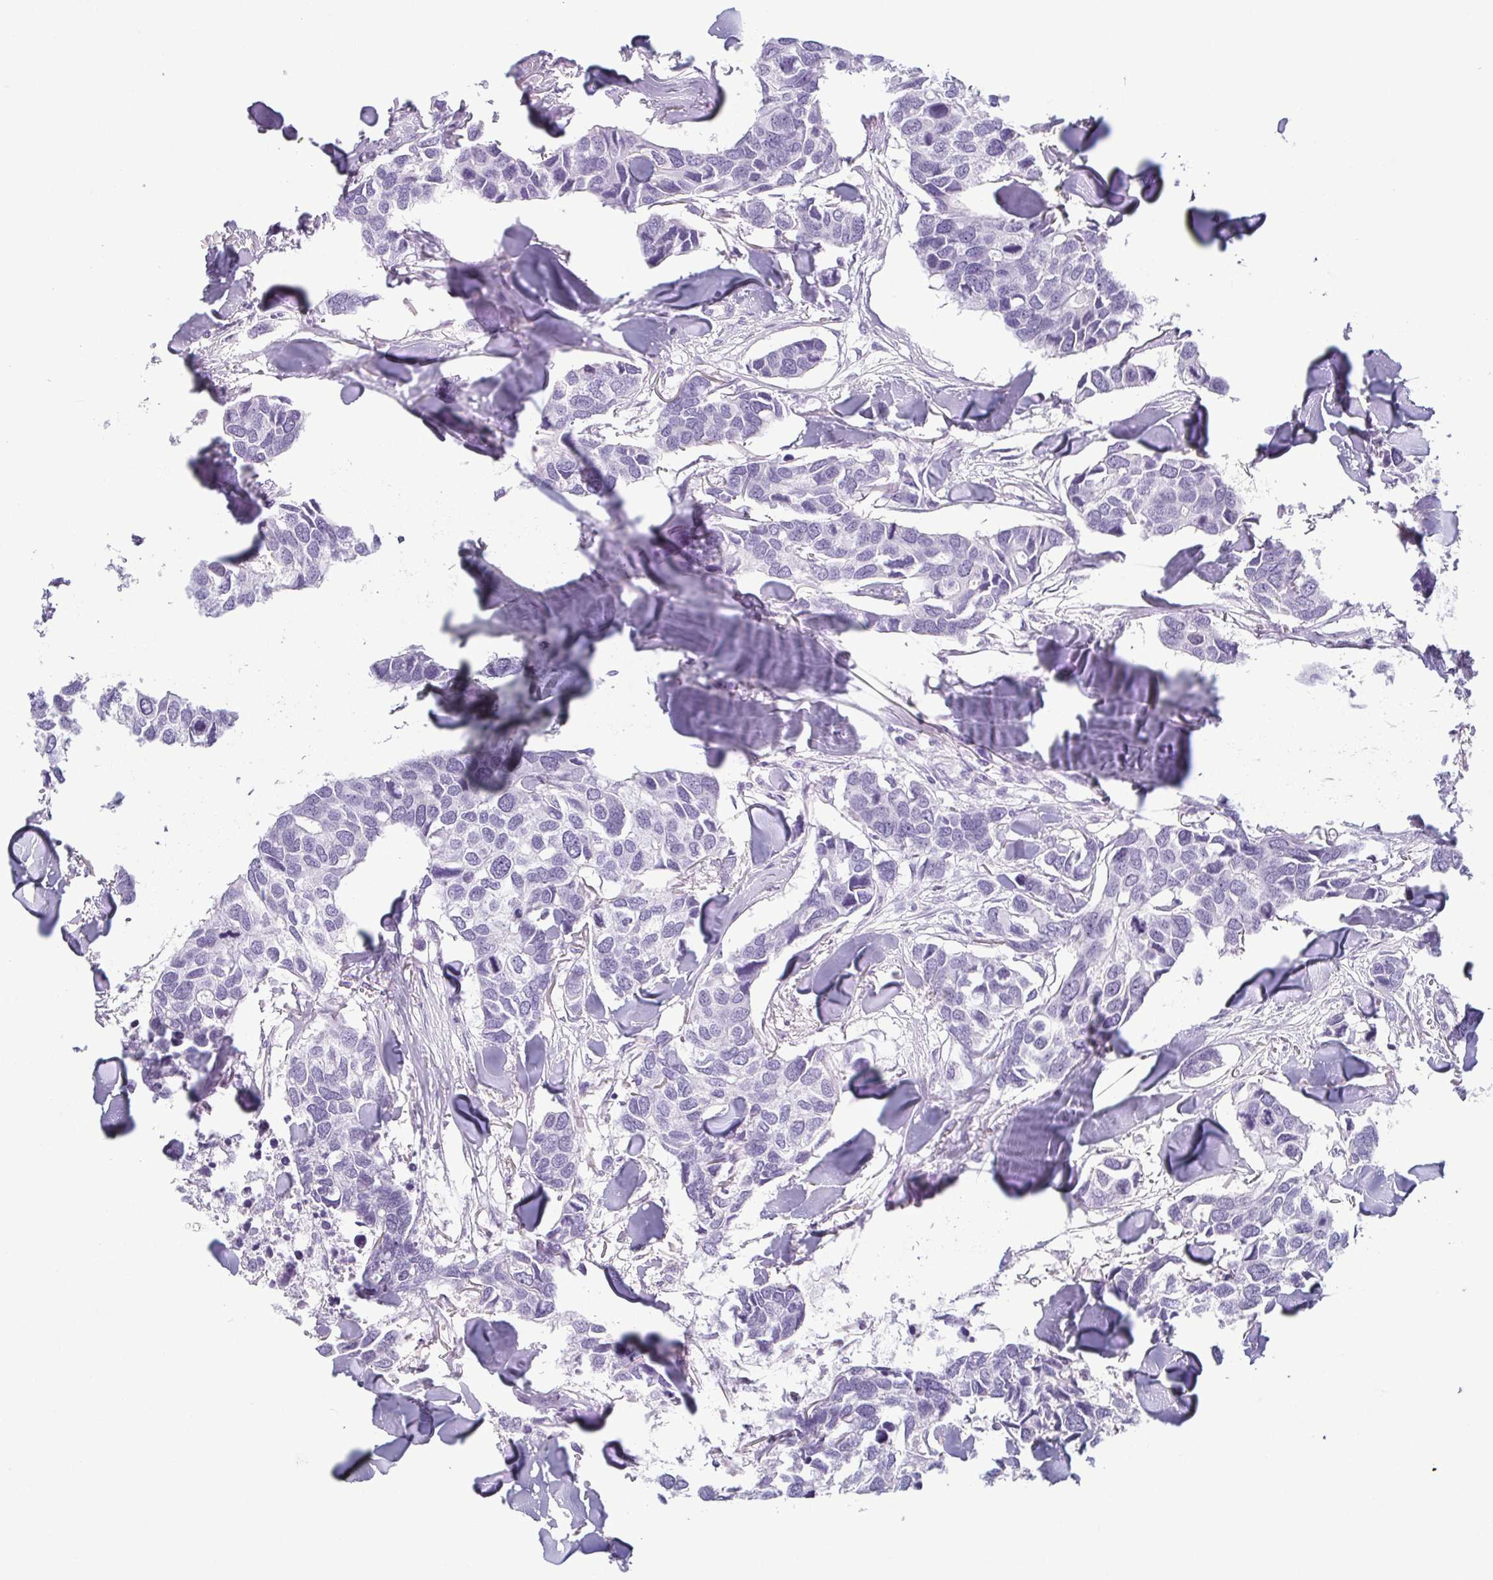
{"staining": {"intensity": "negative", "quantity": "none", "location": "none"}, "tissue": "breast cancer", "cell_type": "Tumor cells", "image_type": "cancer", "snomed": [{"axis": "morphology", "description": "Duct carcinoma"}, {"axis": "topography", "description": "Breast"}], "caption": "The histopathology image displays no significant staining in tumor cells of infiltrating ductal carcinoma (breast).", "gene": "KRT78", "patient": {"sex": "female", "age": 83}}